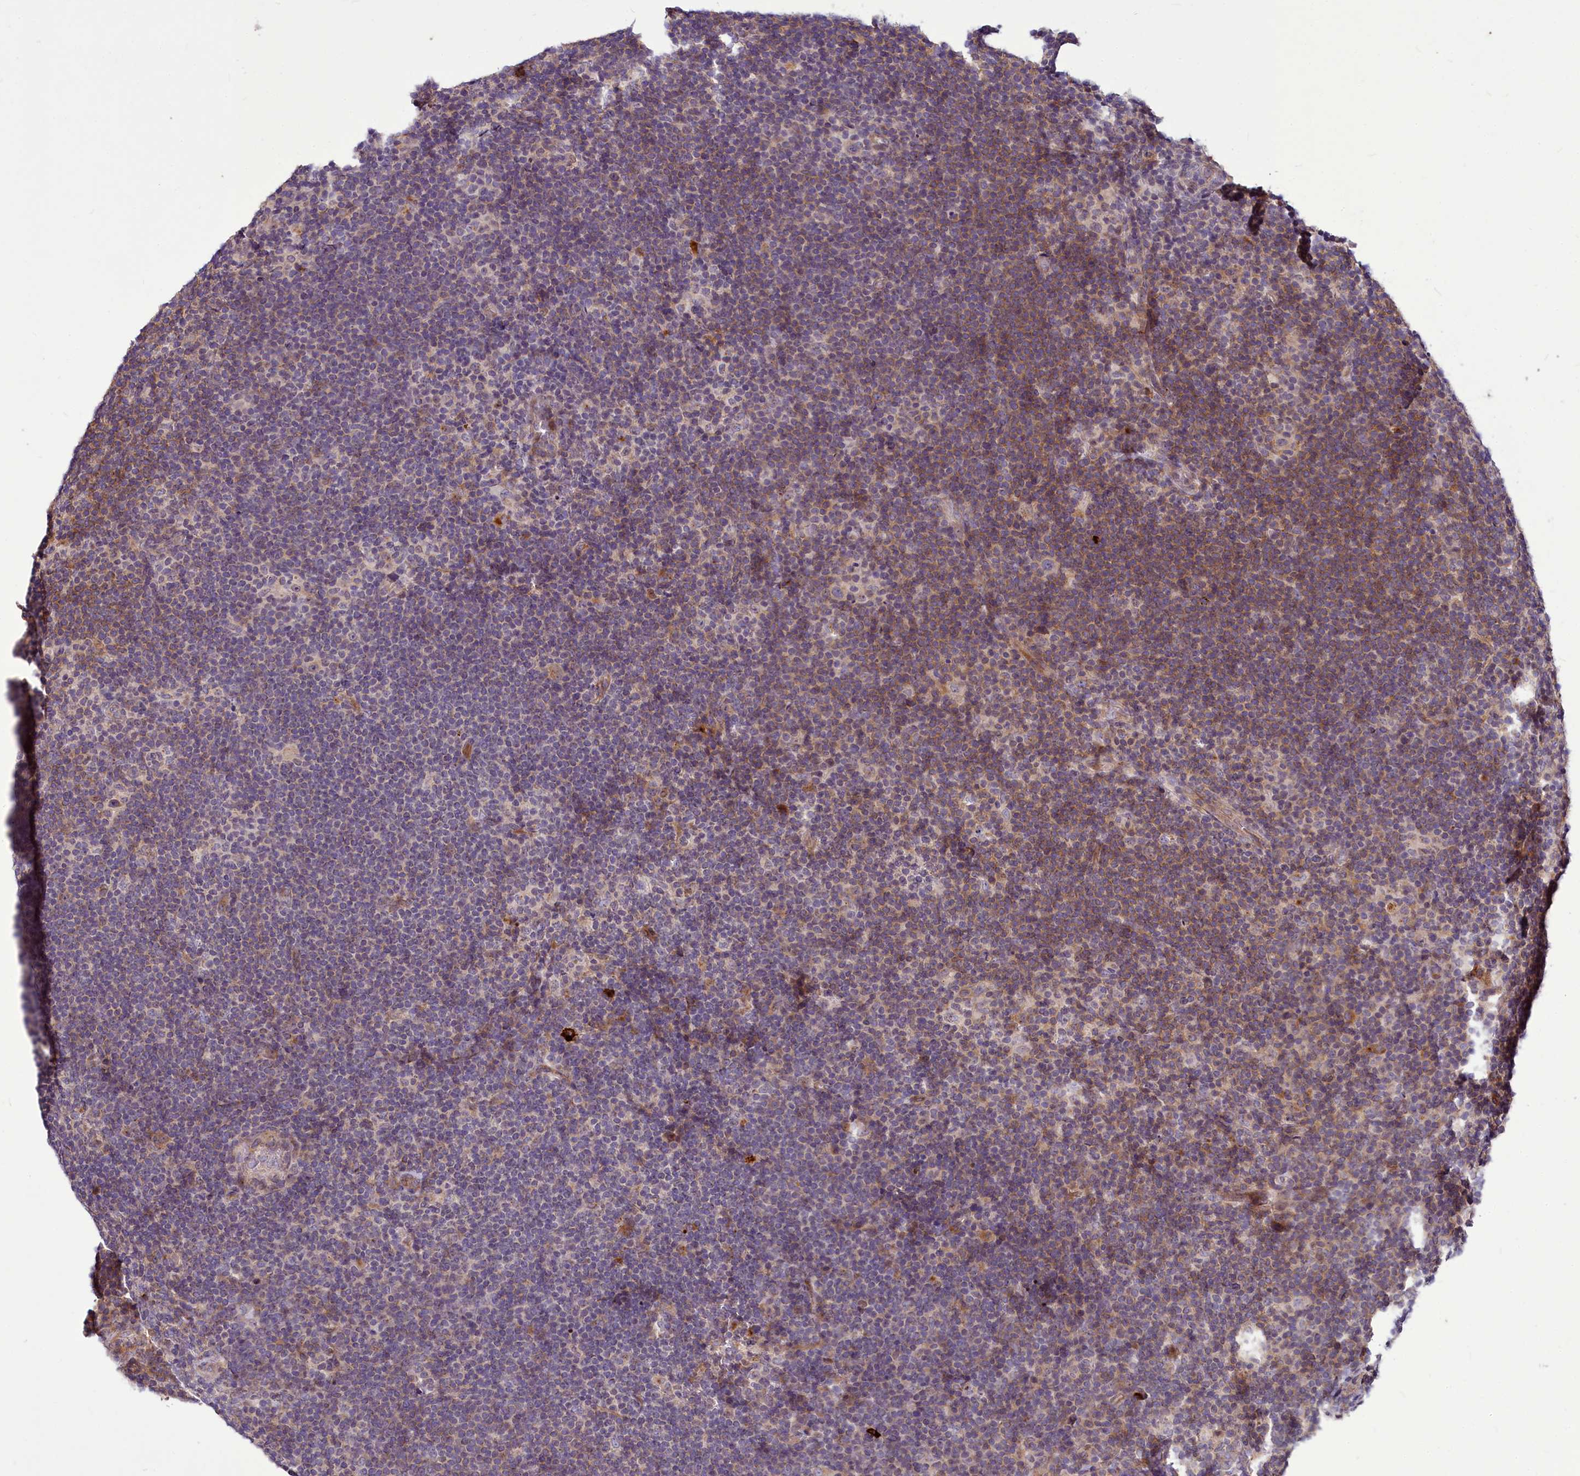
{"staining": {"intensity": "negative", "quantity": "none", "location": "none"}, "tissue": "lymphoma", "cell_type": "Tumor cells", "image_type": "cancer", "snomed": [{"axis": "morphology", "description": "Hodgkin's disease, NOS"}, {"axis": "topography", "description": "Lymph node"}], "caption": "Photomicrograph shows no protein positivity in tumor cells of Hodgkin's disease tissue.", "gene": "C11orf86", "patient": {"sex": "female", "age": 57}}